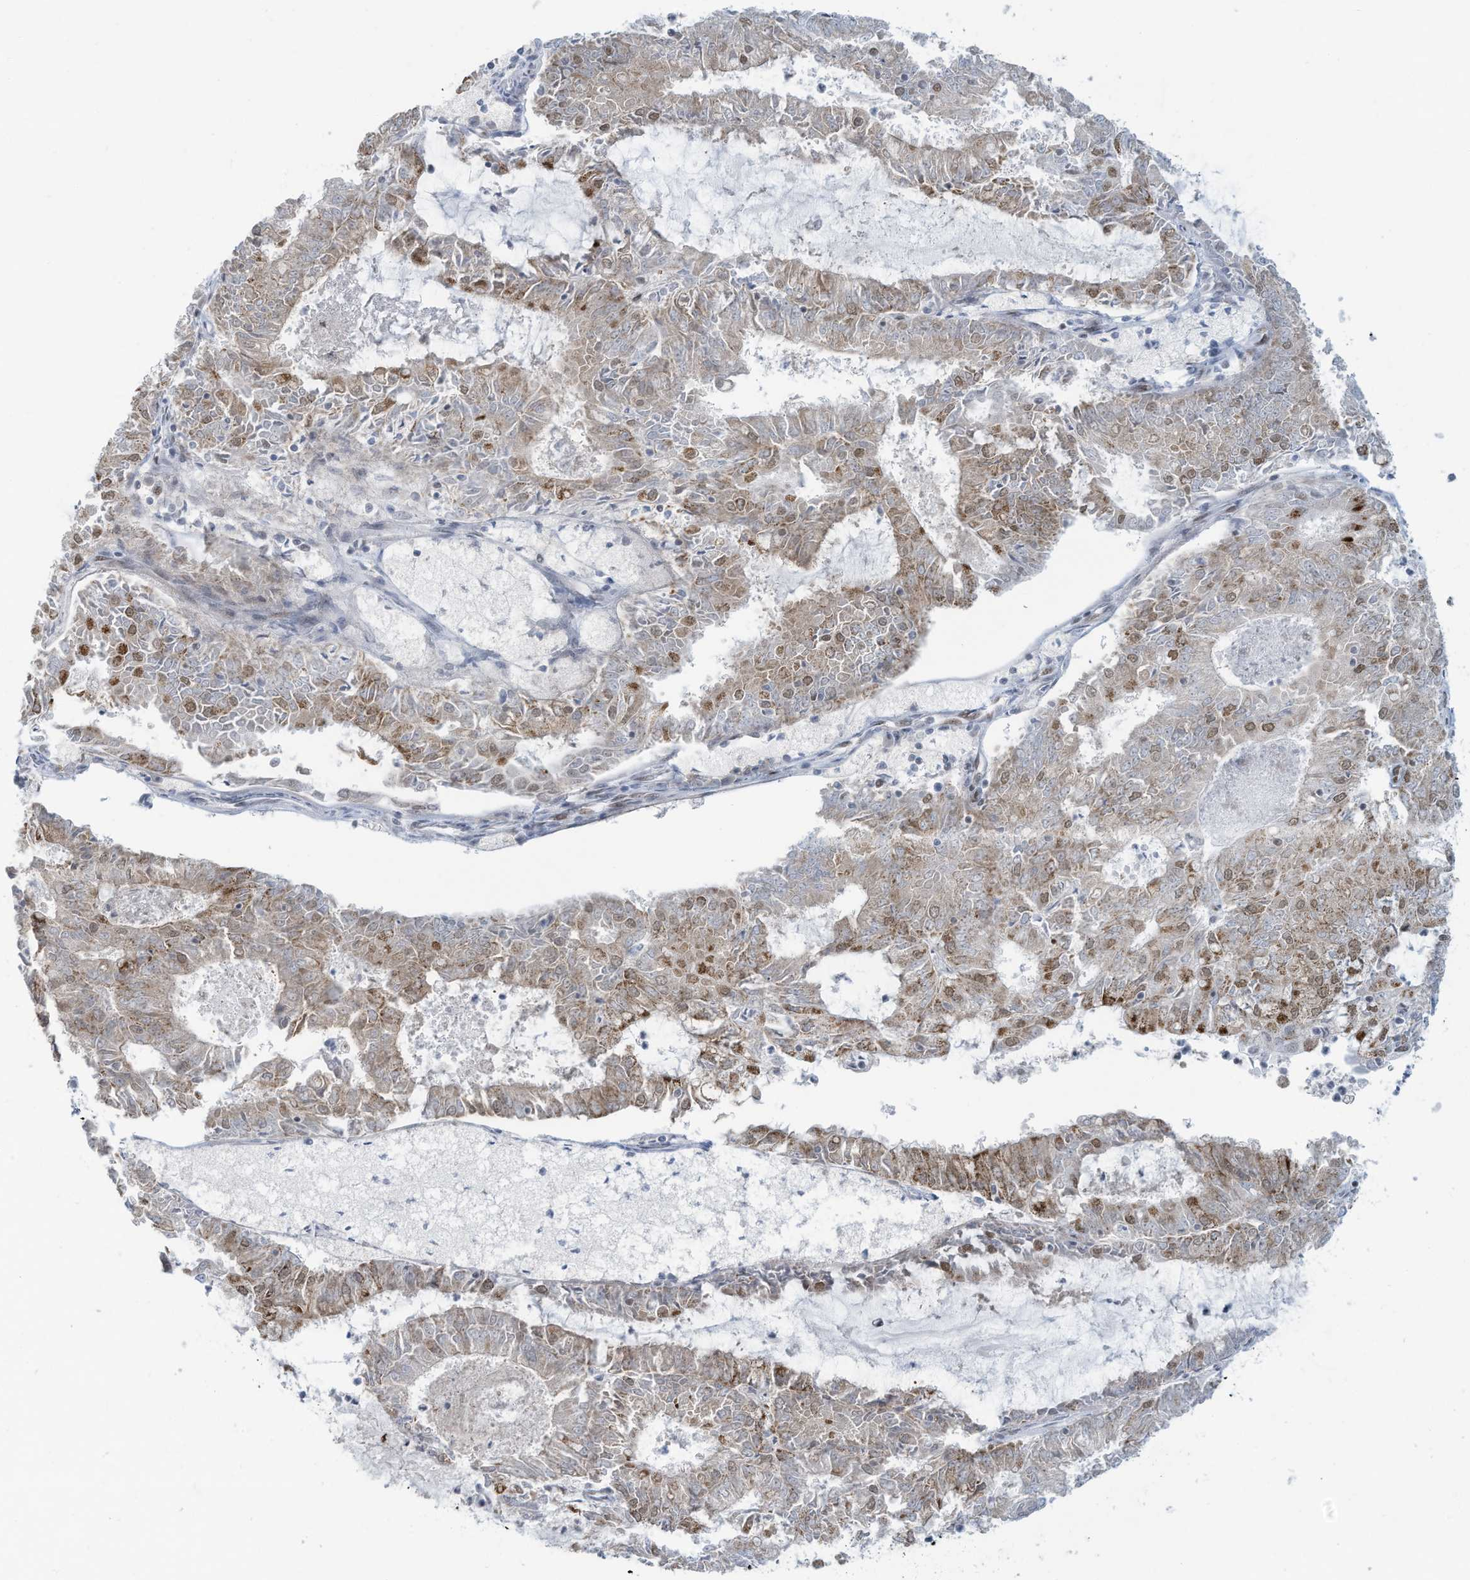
{"staining": {"intensity": "moderate", "quantity": "25%-75%", "location": "cytoplasmic/membranous"}, "tissue": "endometrial cancer", "cell_type": "Tumor cells", "image_type": "cancer", "snomed": [{"axis": "morphology", "description": "Adenocarcinoma, NOS"}, {"axis": "topography", "description": "Endometrium"}], "caption": "IHC of adenocarcinoma (endometrial) exhibits medium levels of moderate cytoplasmic/membranous positivity in about 25%-75% of tumor cells.", "gene": "ECT2L", "patient": {"sex": "female", "age": 57}}